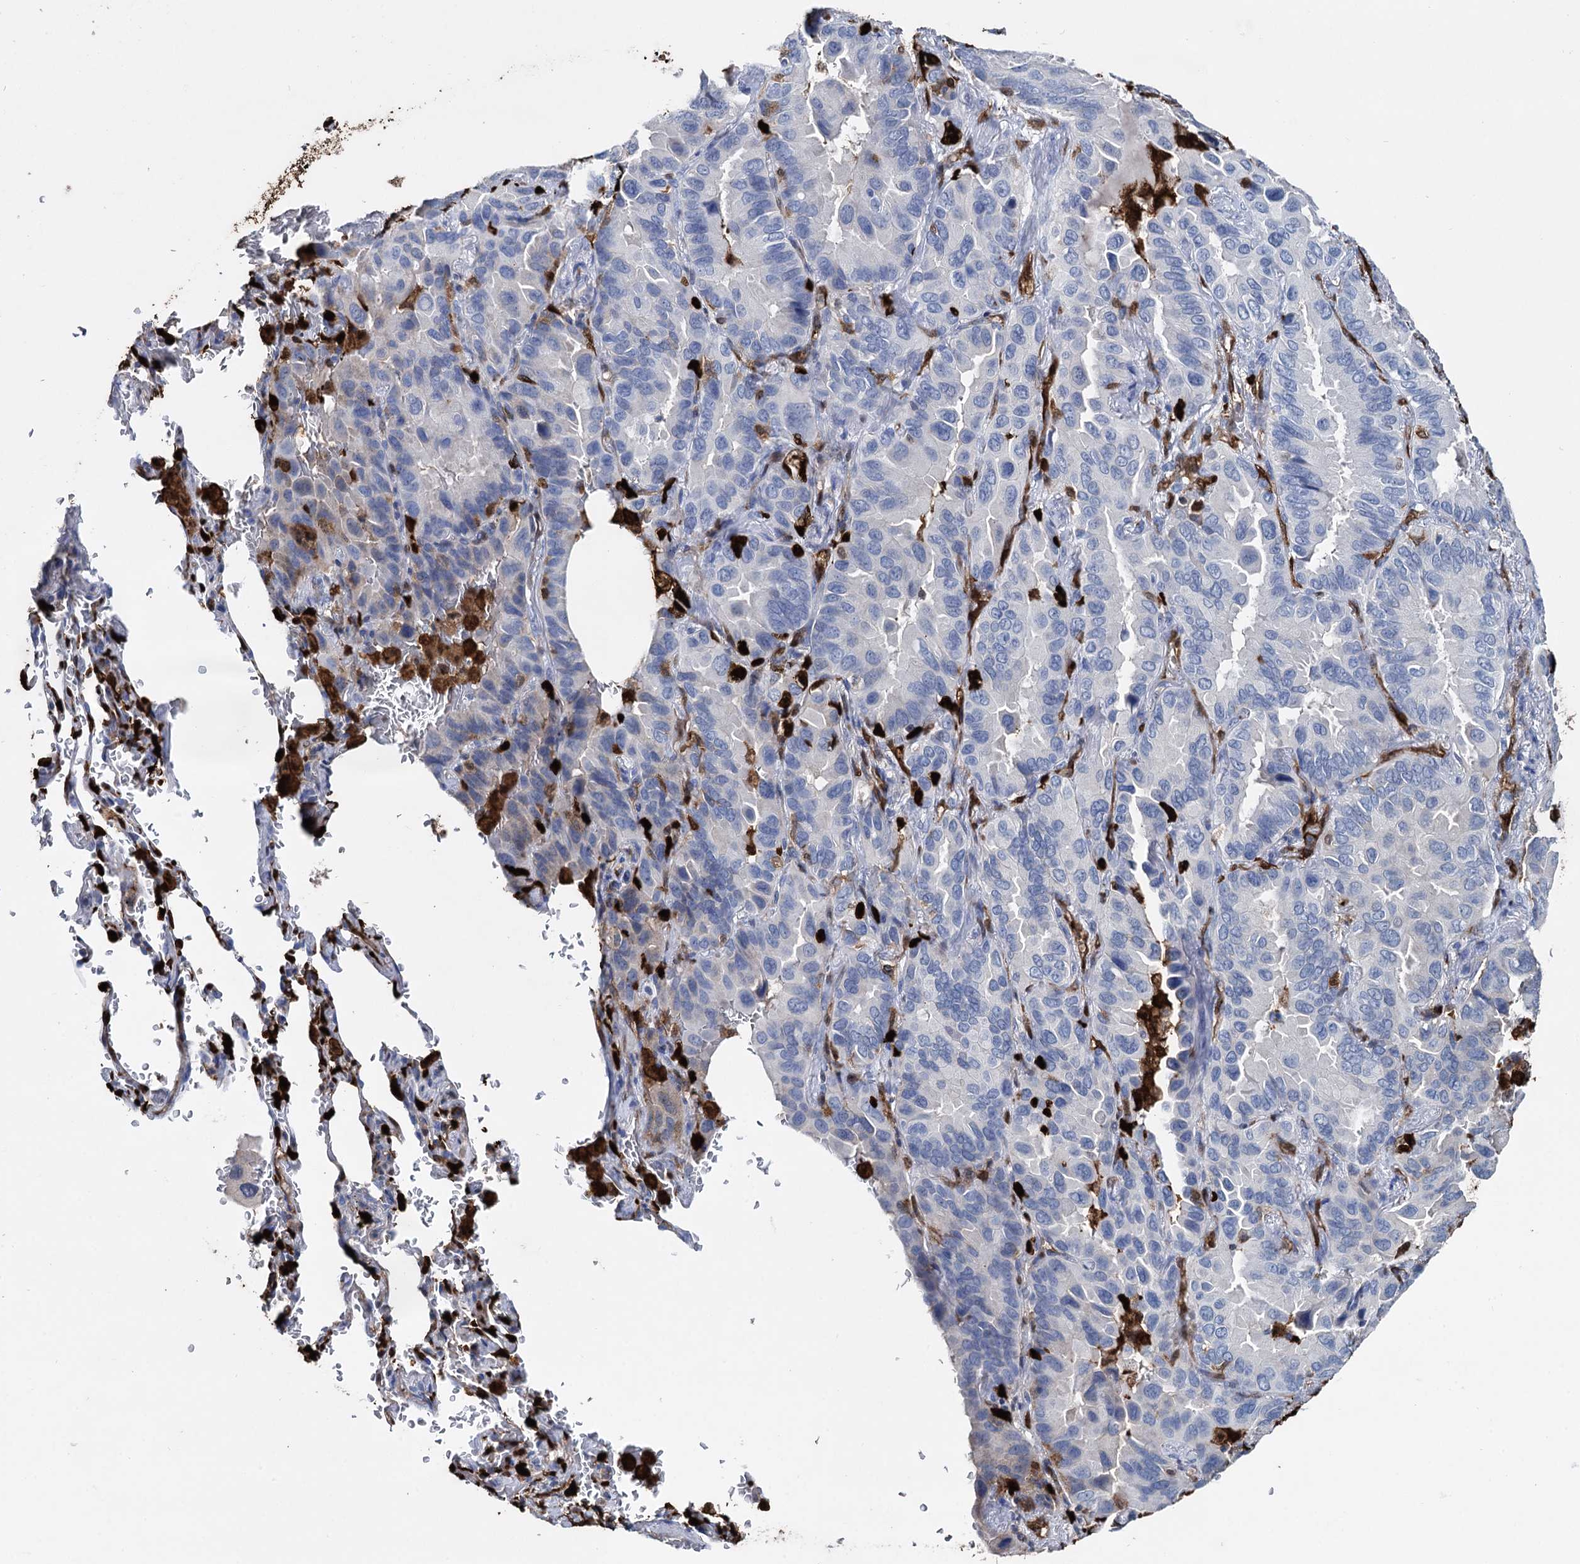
{"staining": {"intensity": "negative", "quantity": "none", "location": "none"}, "tissue": "lung cancer", "cell_type": "Tumor cells", "image_type": "cancer", "snomed": [{"axis": "morphology", "description": "Adenocarcinoma, NOS"}, {"axis": "topography", "description": "Lung"}], "caption": "This is an immunohistochemistry (IHC) micrograph of human lung cancer. There is no expression in tumor cells.", "gene": "FABP5", "patient": {"sex": "male", "age": 64}}